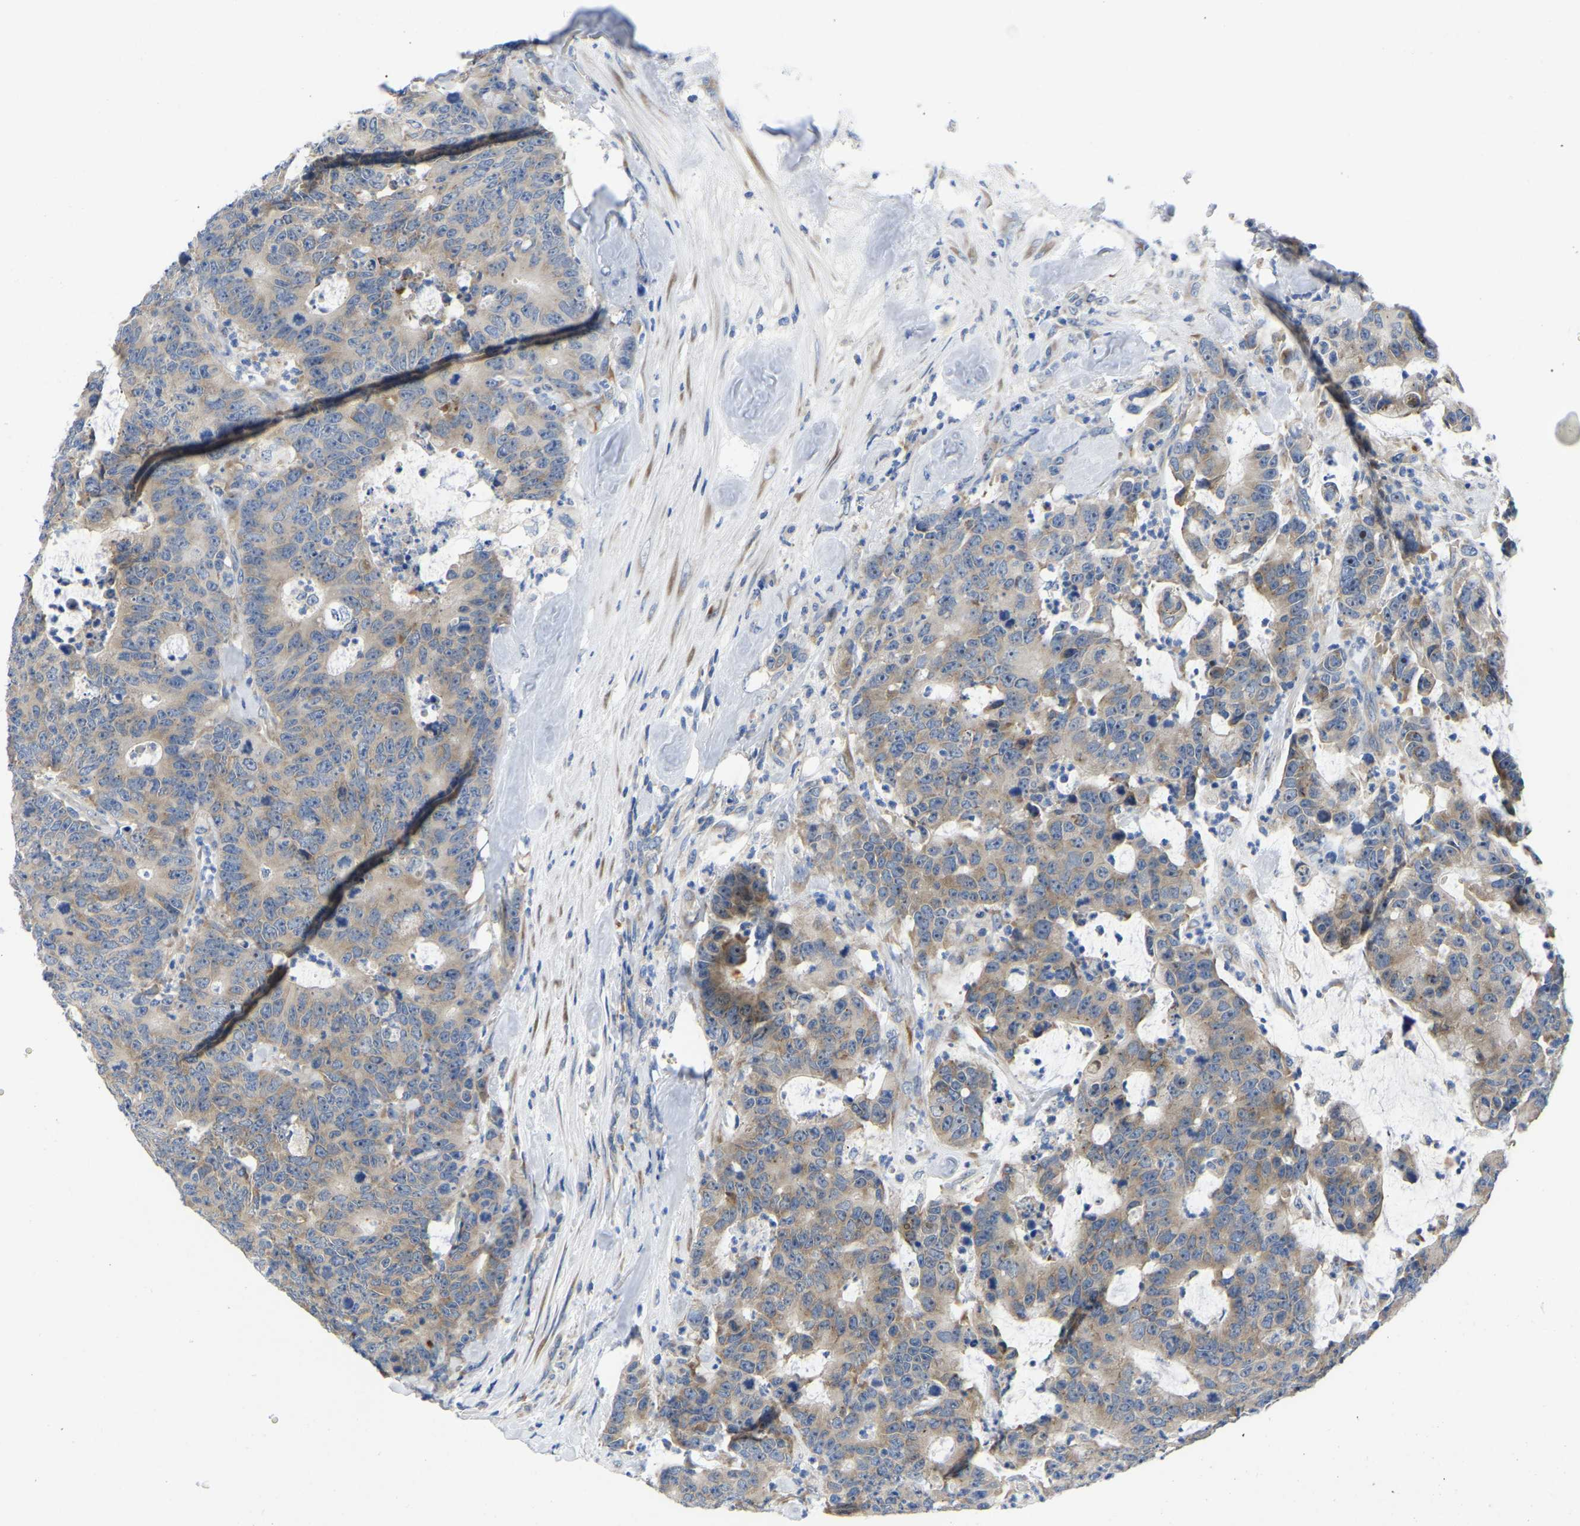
{"staining": {"intensity": "weak", "quantity": "25%-75%", "location": "cytoplasmic/membranous"}, "tissue": "colorectal cancer", "cell_type": "Tumor cells", "image_type": "cancer", "snomed": [{"axis": "morphology", "description": "Adenocarcinoma, NOS"}, {"axis": "topography", "description": "Colon"}], "caption": "Immunohistochemistry photomicrograph of colorectal cancer (adenocarcinoma) stained for a protein (brown), which displays low levels of weak cytoplasmic/membranous staining in about 25%-75% of tumor cells.", "gene": "ABCA10", "patient": {"sex": "female", "age": 86}}